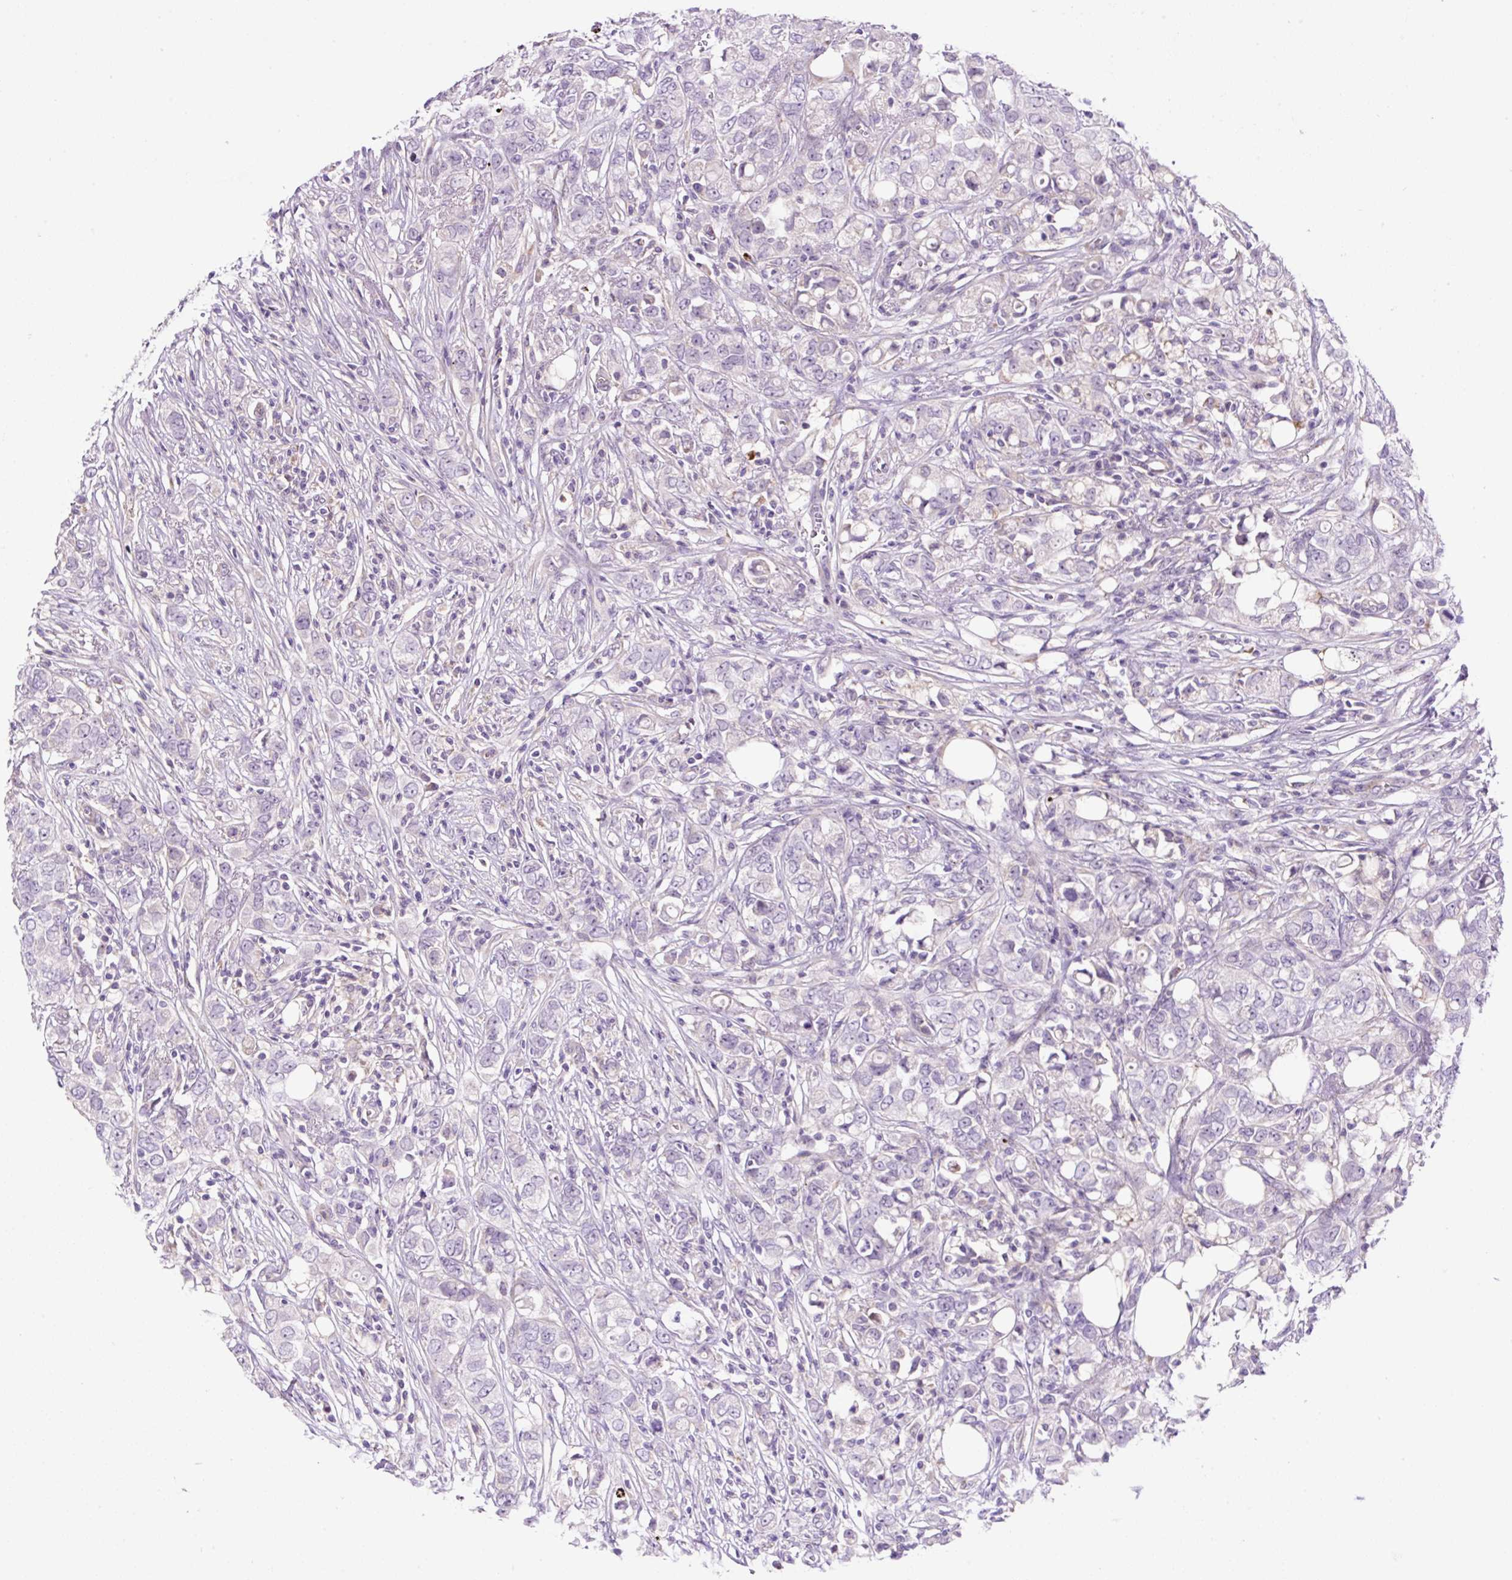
{"staining": {"intensity": "negative", "quantity": "none", "location": "none"}, "tissue": "breast cancer", "cell_type": "Tumor cells", "image_type": "cancer", "snomed": [{"axis": "morphology", "description": "Lobular carcinoma"}, {"axis": "topography", "description": "Breast"}], "caption": "This is an IHC micrograph of human breast cancer (lobular carcinoma). There is no positivity in tumor cells.", "gene": "OGDHL", "patient": {"sex": "female", "age": 91}}